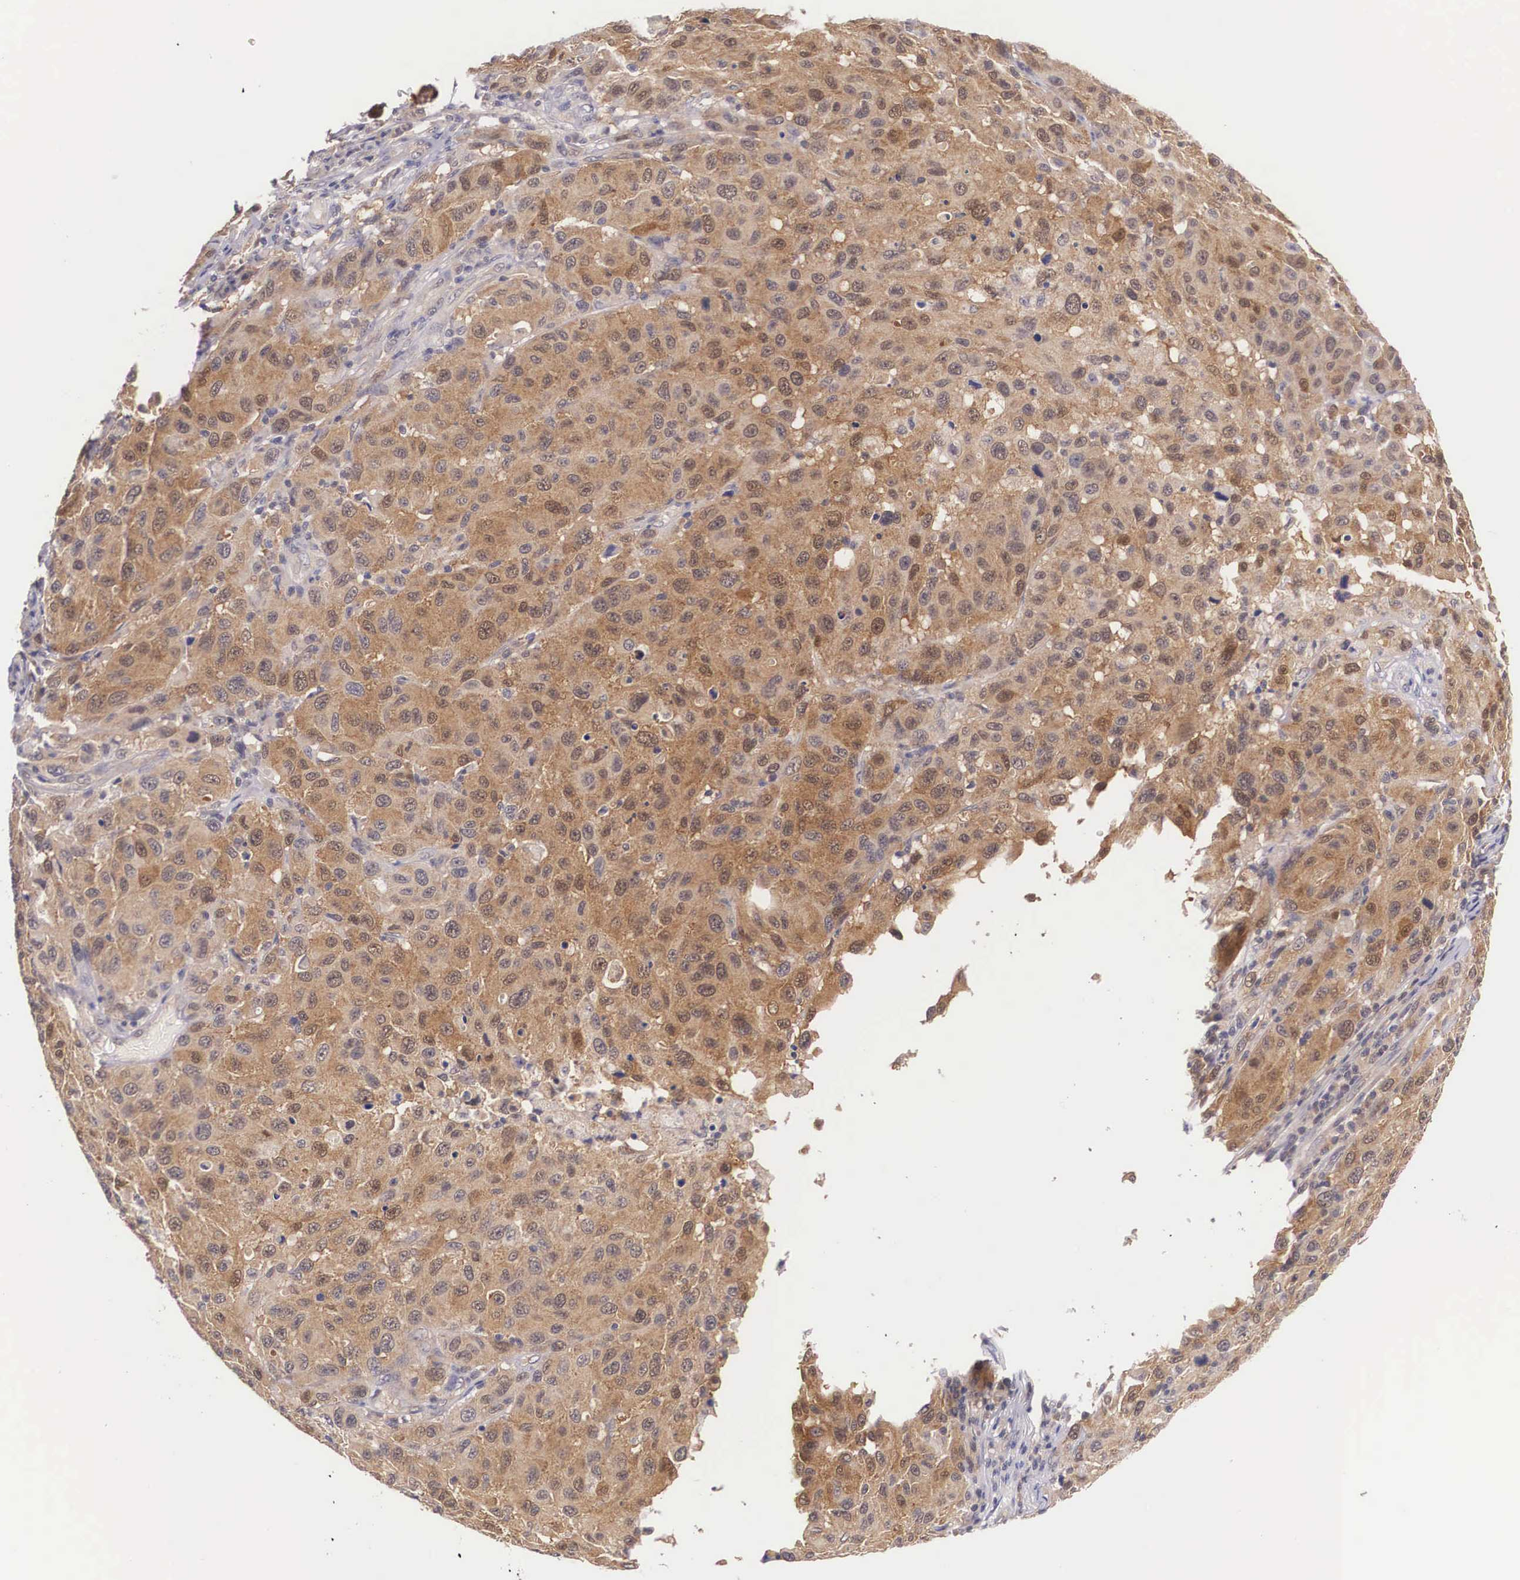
{"staining": {"intensity": "moderate", "quantity": ">75%", "location": "cytoplasmic/membranous"}, "tissue": "melanoma", "cell_type": "Tumor cells", "image_type": "cancer", "snomed": [{"axis": "morphology", "description": "Malignant melanoma, NOS"}, {"axis": "topography", "description": "Skin"}], "caption": "Malignant melanoma stained for a protein (brown) demonstrates moderate cytoplasmic/membranous positive expression in about >75% of tumor cells.", "gene": "IGBP1", "patient": {"sex": "female", "age": 77}}